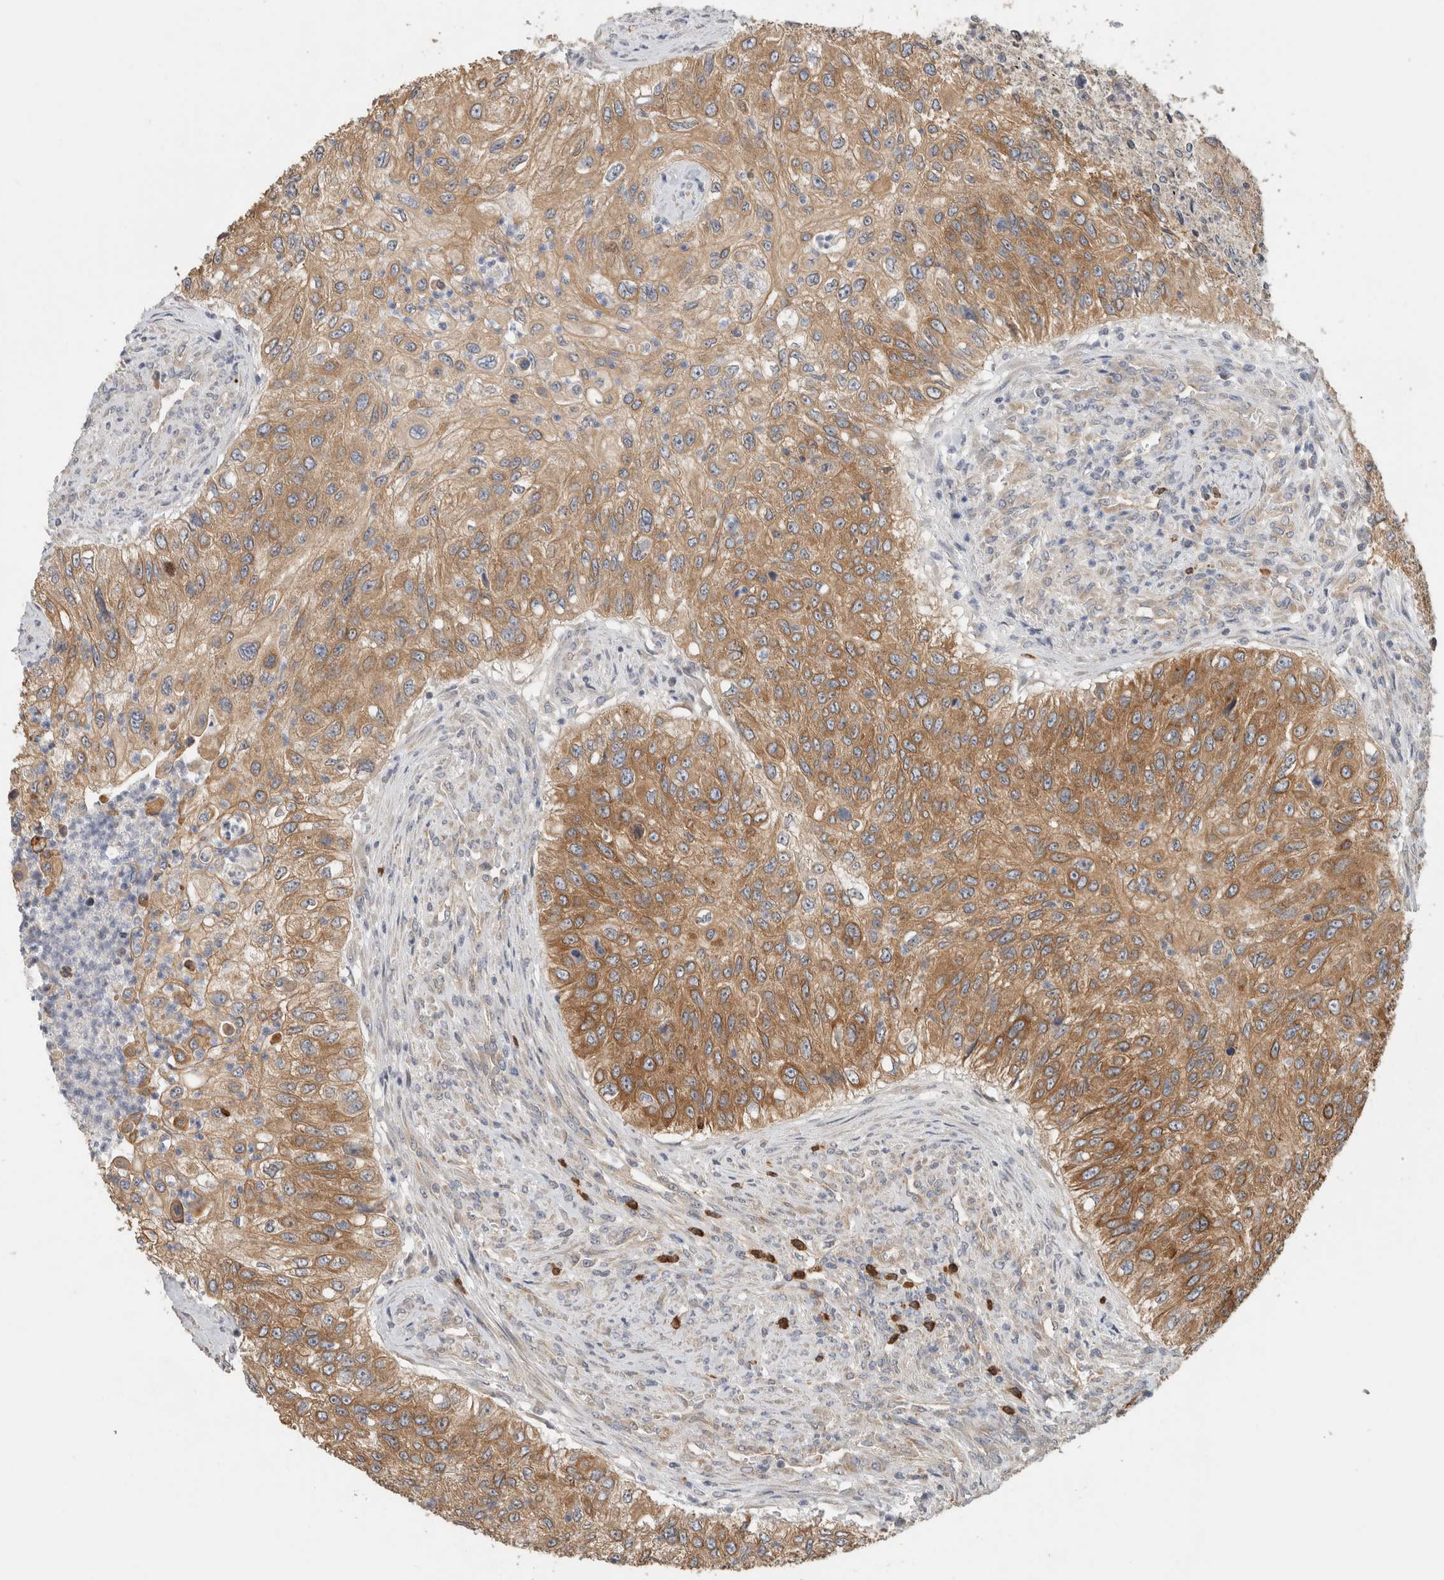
{"staining": {"intensity": "moderate", "quantity": ">75%", "location": "cytoplasmic/membranous"}, "tissue": "urothelial cancer", "cell_type": "Tumor cells", "image_type": "cancer", "snomed": [{"axis": "morphology", "description": "Urothelial carcinoma, High grade"}, {"axis": "topography", "description": "Urinary bladder"}], "caption": "Human urothelial cancer stained with a protein marker displays moderate staining in tumor cells.", "gene": "PUM1", "patient": {"sex": "female", "age": 60}}